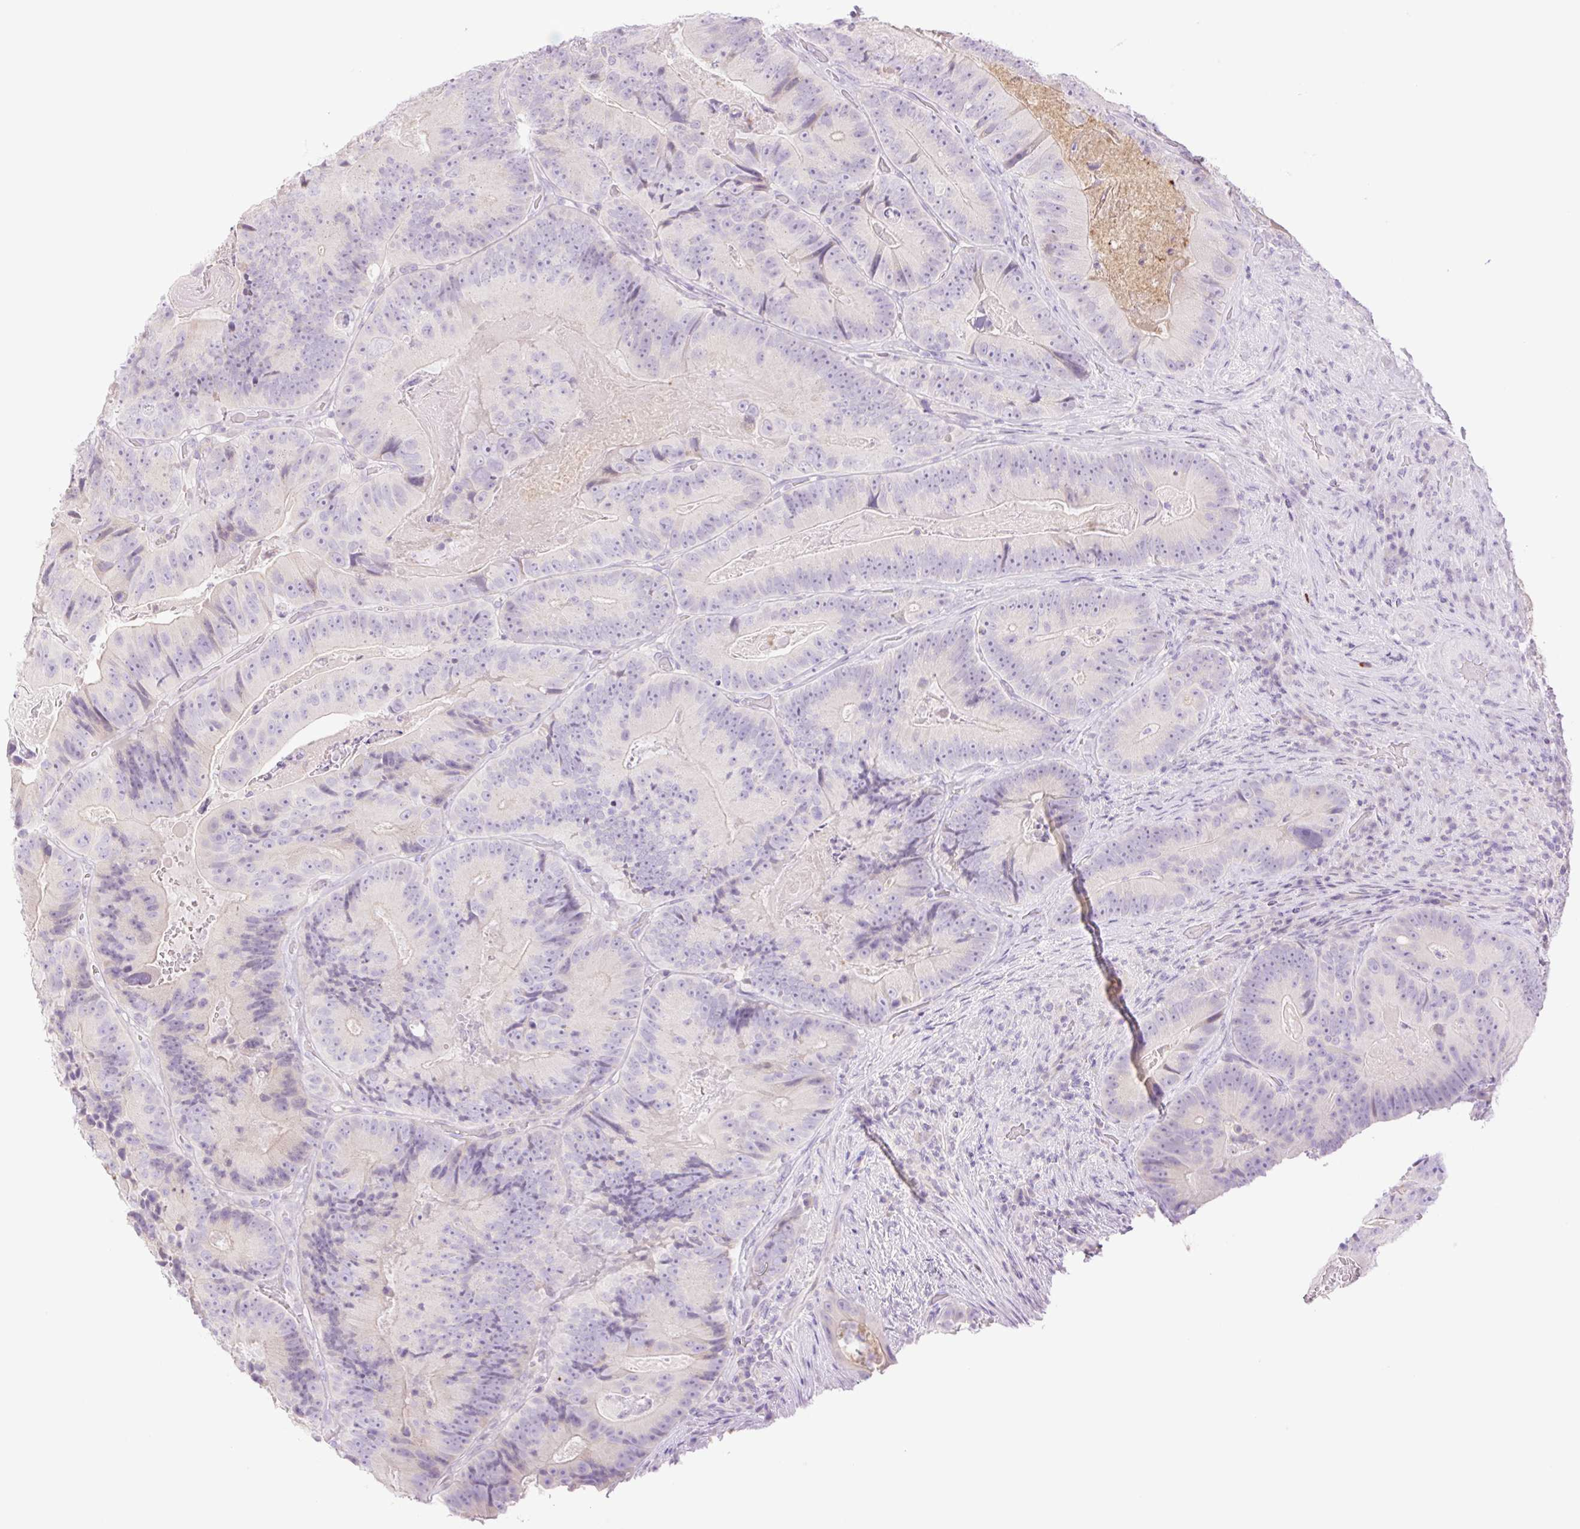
{"staining": {"intensity": "negative", "quantity": "none", "location": "none"}, "tissue": "colorectal cancer", "cell_type": "Tumor cells", "image_type": "cancer", "snomed": [{"axis": "morphology", "description": "Adenocarcinoma, NOS"}, {"axis": "topography", "description": "Colon"}], "caption": "Colorectal cancer (adenocarcinoma) stained for a protein using IHC reveals no expression tumor cells.", "gene": "TBX15", "patient": {"sex": "female", "age": 86}}